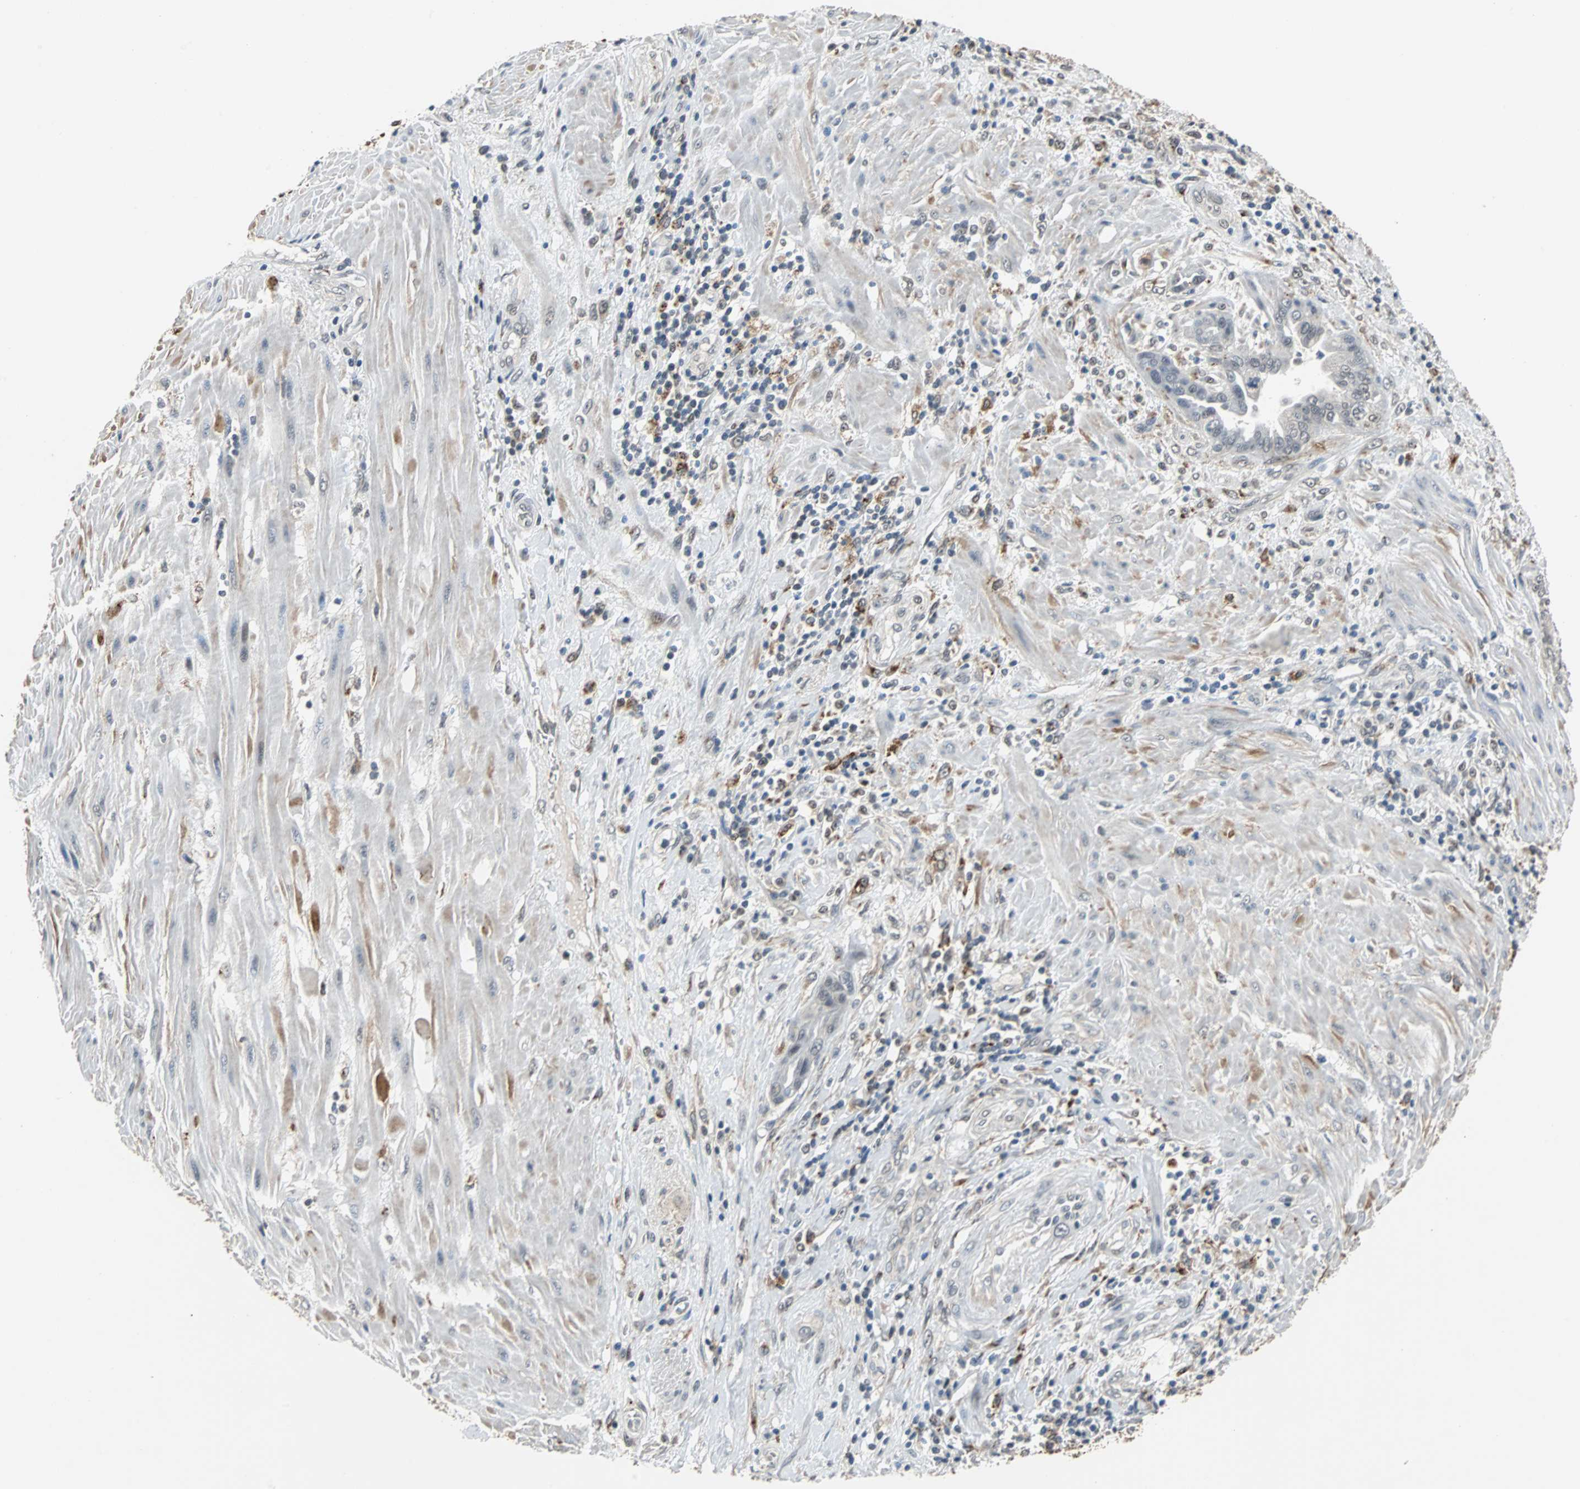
{"staining": {"intensity": "weak", "quantity": "25%-75%", "location": "cytoplasmic/membranous"}, "tissue": "pancreatic cancer", "cell_type": "Tumor cells", "image_type": "cancer", "snomed": [{"axis": "morphology", "description": "Adenocarcinoma, NOS"}, {"axis": "topography", "description": "Pancreas"}], "caption": "This micrograph displays pancreatic adenocarcinoma stained with IHC to label a protein in brown. The cytoplasmic/membranous of tumor cells show weak positivity for the protein. Nuclei are counter-stained blue.", "gene": "HLX", "patient": {"sex": "female", "age": 64}}